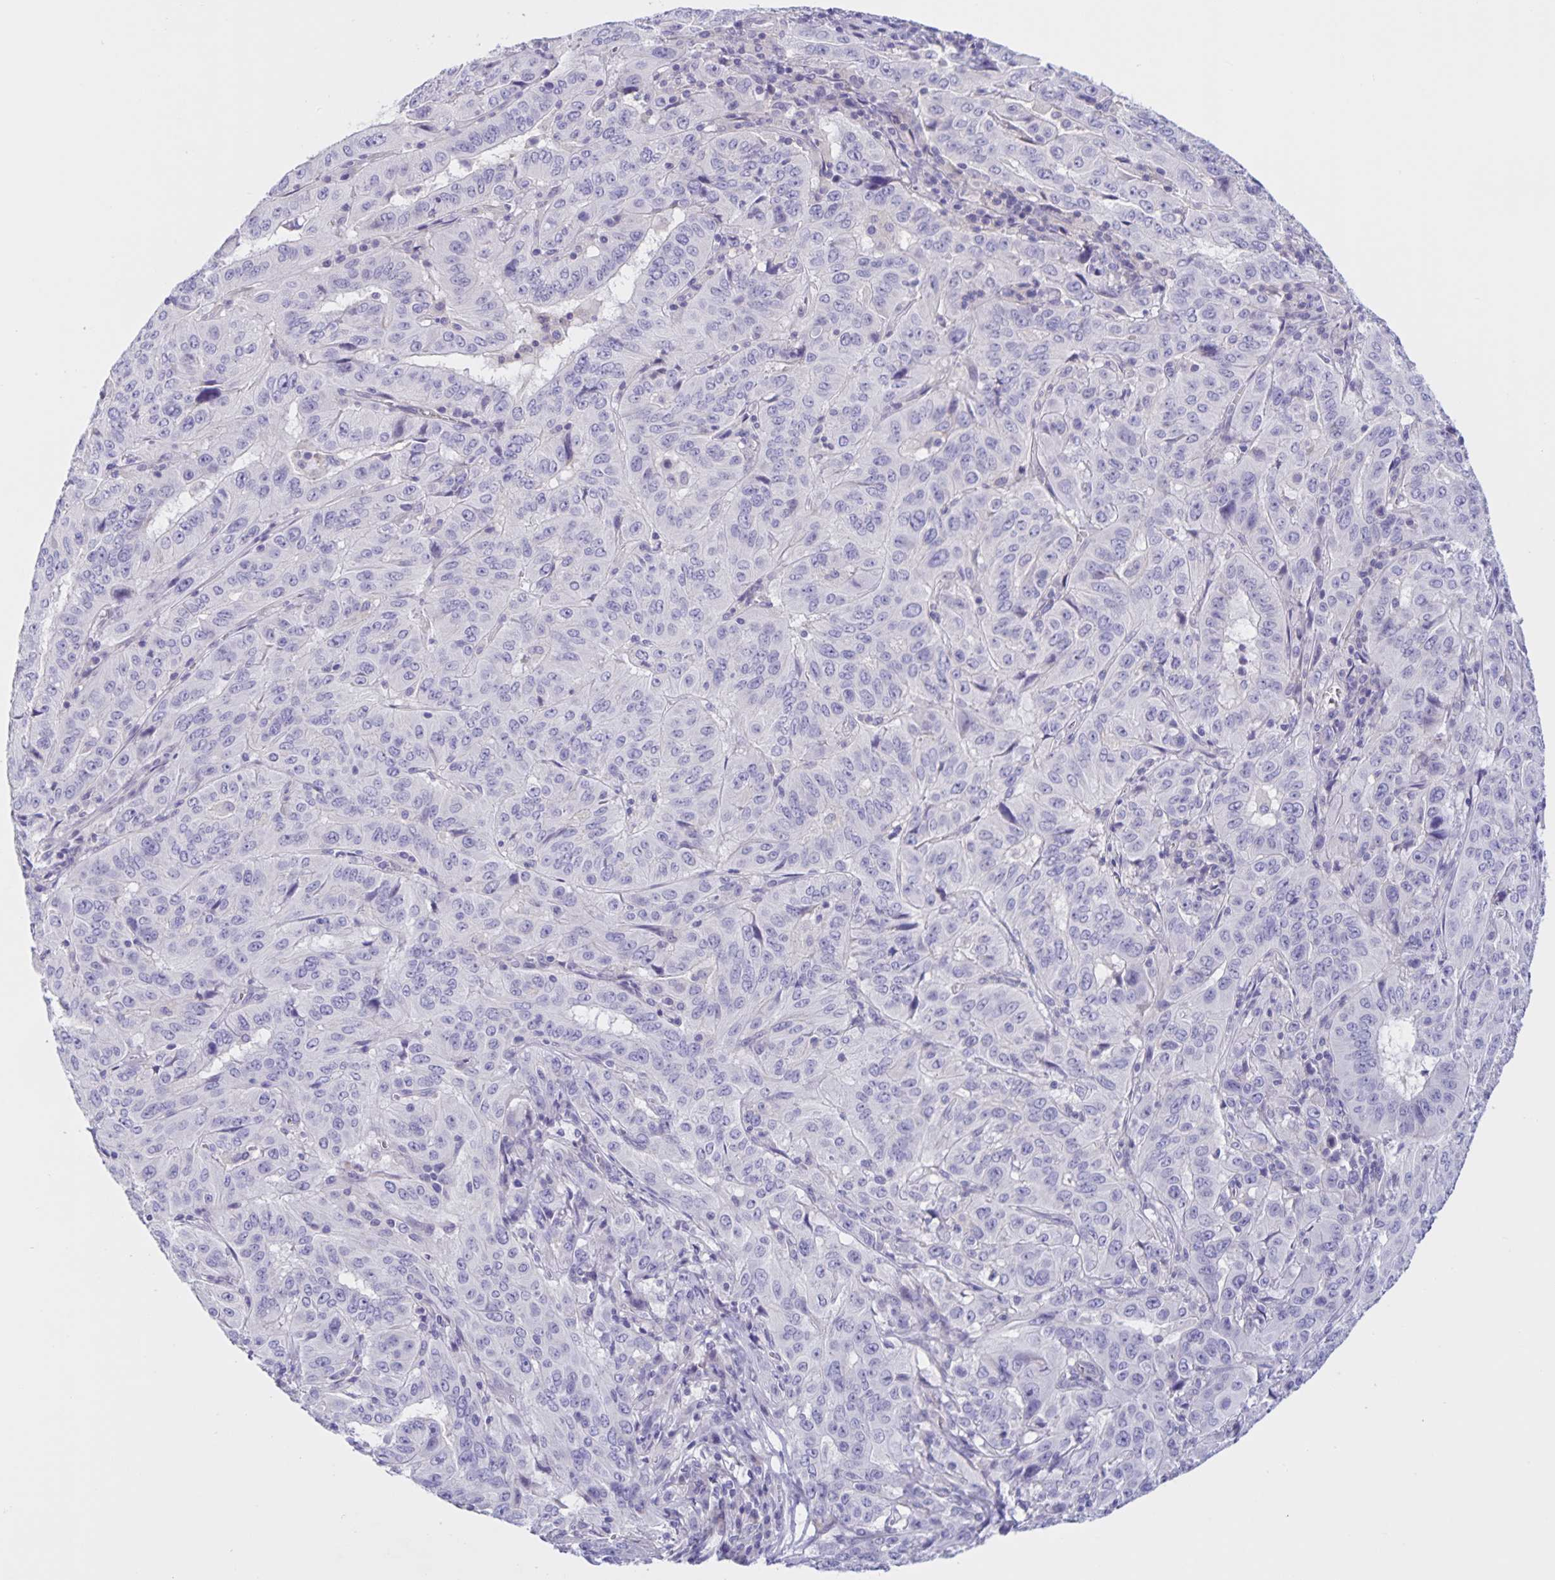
{"staining": {"intensity": "negative", "quantity": "none", "location": "none"}, "tissue": "pancreatic cancer", "cell_type": "Tumor cells", "image_type": "cancer", "snomed": [{"axis": "morphology", "description": "Adenocarcinoma, NOS"}, {"axis": "topography", "description": "Pancreas"}], "caption": "Immunohistochemical staining of pancreatic cancer exhibits no significant staining in tumor cells. (Brightfield microscopy of DAB immunohistochemistry (IHC) at high magnification).", "gene": "DMGDH", "patient": {"sex": "male", "age": 63}}